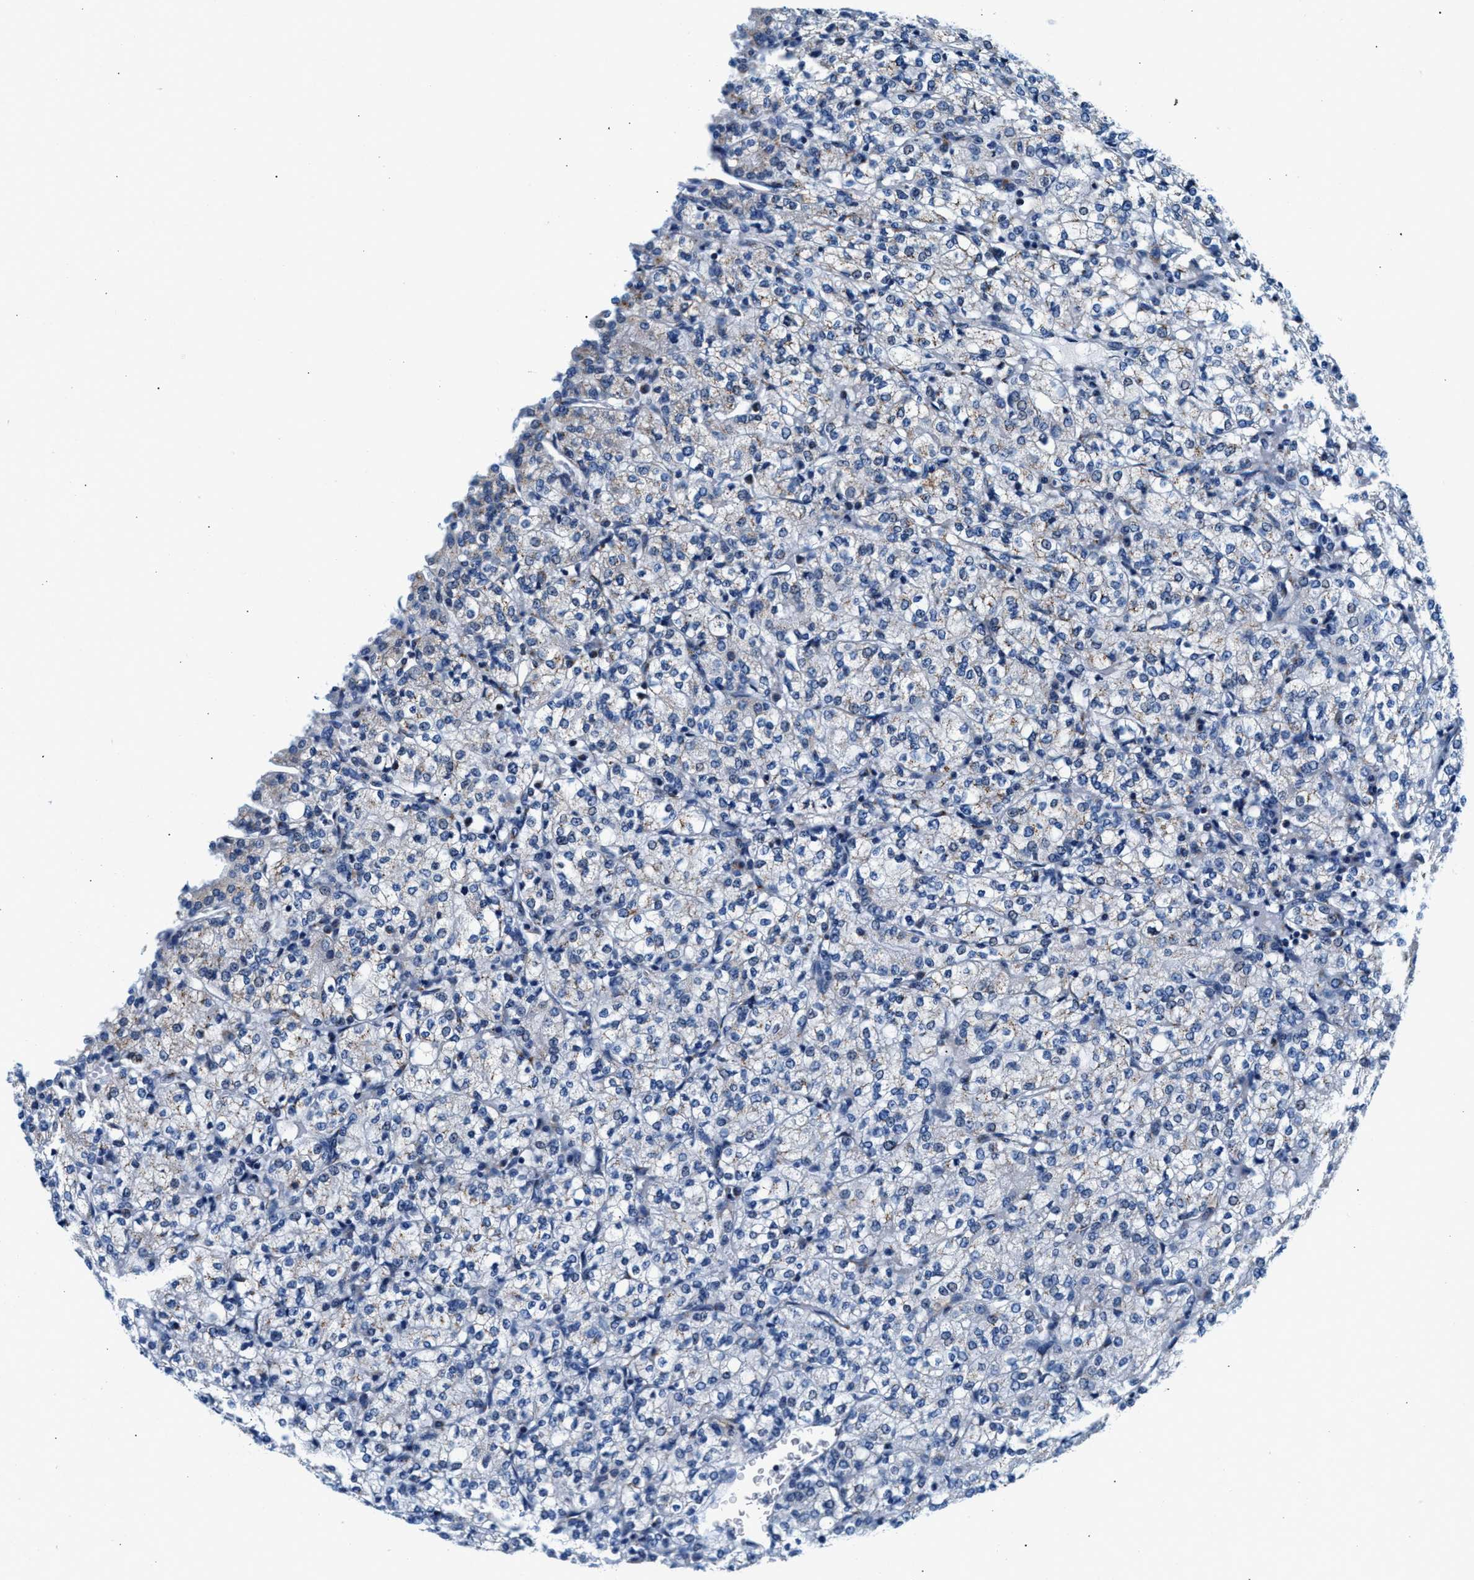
{"staining": {"intensity": "negative", "quantity": "none", "location": "none"}, "tissue": "renal cancer", "cell_type": "Tumor cells", "image_type": "cancer", "snomed": [{"axis": "morphology", "description": "Adenocarcinoma, NOS"}, {"axis": "topography", "description": "Kidney"}], "caption": "Renal cancer was stained to show a protein in brown. There is no significant staining in tumor cells.", "gene": "VPS53", "patient": {"sex": "male", "age": 77}}